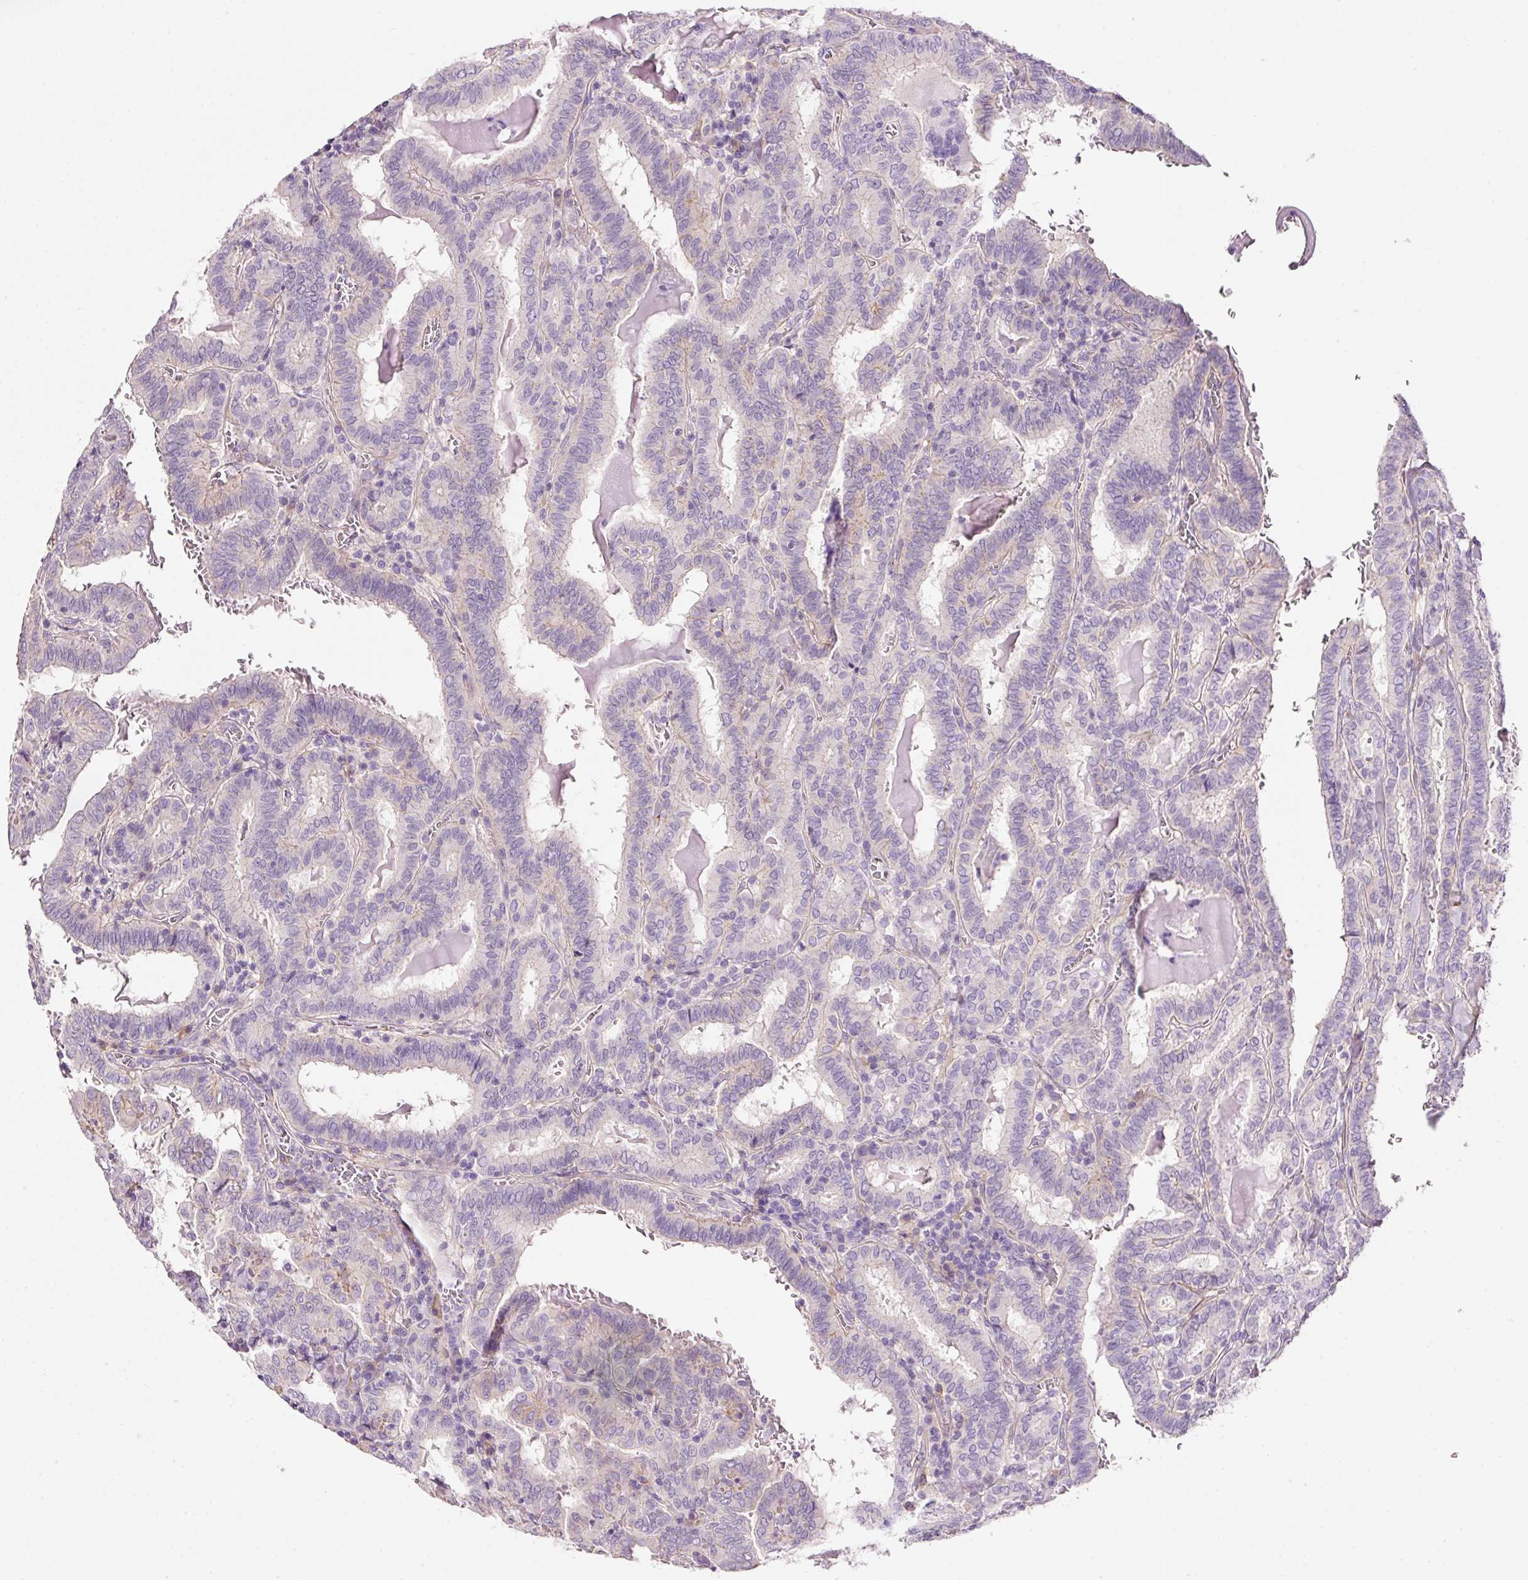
{"staining": {"intensity": "negative", "quantity": "none", "location": "none"}, "tissue": "thyroid cancer", "cell_type": "Tumor cells", "image_type": "cancer", "snomed": [{"axis": "morphology", "description": "Papillary adenocarcinoma, NOS"}, {"axis": "topography", "description": "Thyroid gland"}], "caption": "Immunohistochemical staining of human papillary adenocarcinoma (thyroid) shows no significant expression in tumor cells.", "gene": "SOS2", "patient": {"sex": "female", "age": 72}}